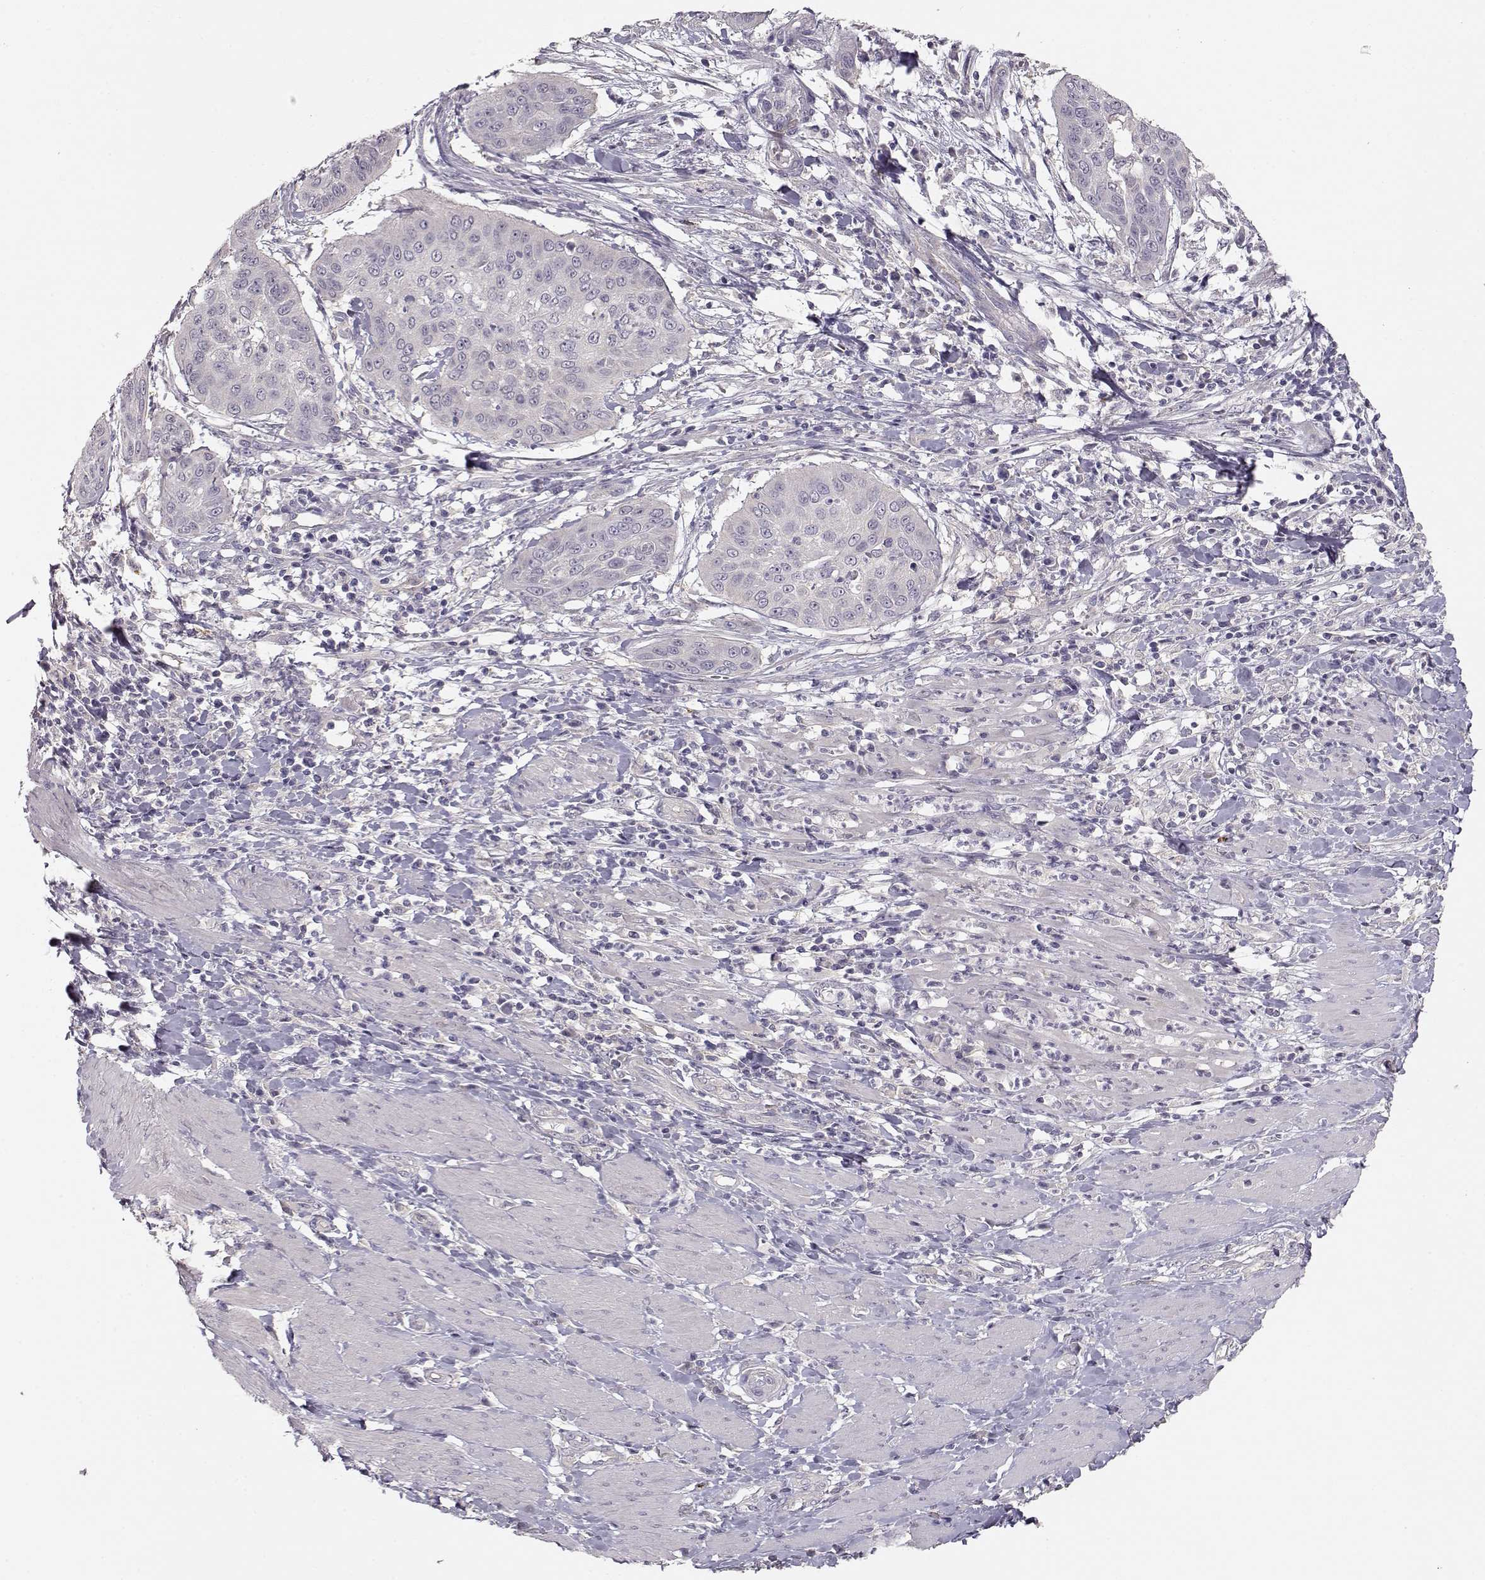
{"staining": {"intensity": "negative", "quantity": "none", "location": "none"}, "tissue": "cervical cancer", "cell_type": "Tumor cells", "image_type": "cancer", "snomed": [{"axis": "morphology", "description": "Squamous cell carcinoma, NOS"}, {"axis": "topography", "description": "Cervix"}], "caption": "A micrograph of cervical squamous cell carcinoma stained for a protein exhibits no brown staining in tumor cells.", "gene": "ARHGAP8", "patient": {"sex": "female", "age": 39}}